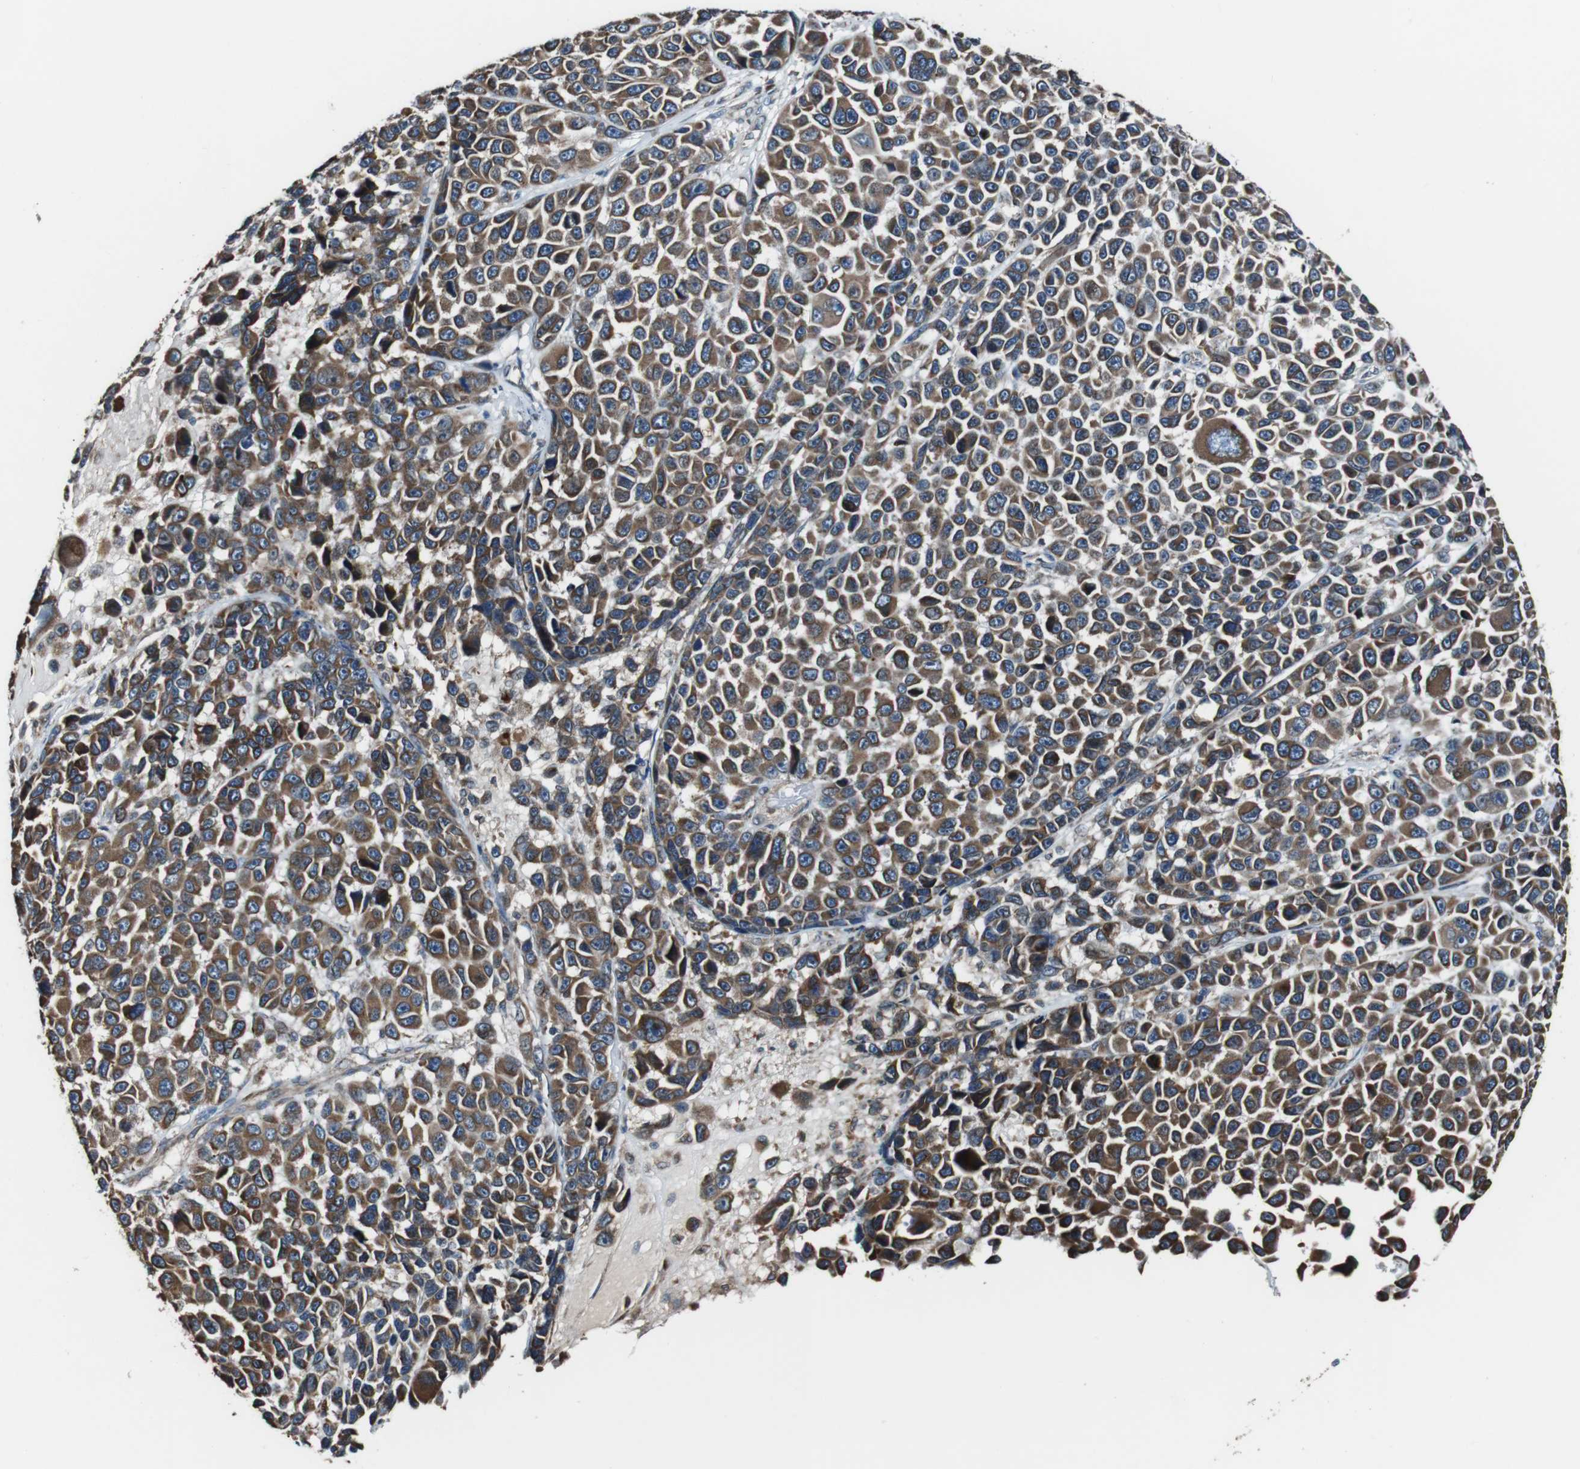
{"staining": {"intensity": "moderate", "quantity": ">75%", "location": "cytoplasmic/membranous"}, "tissue": "melanoma", "cell_type": "Tumor cells", "image_type": "cancer", "snomed": [{"axis": "morphology", "description": "Malignant melanoma, NOS"}, {"axis": "topography", "description": "Skin"}], "caption": "This micrograph reveals immunohistochemistry (IHC) staining of human melanoma, with medium moderate cytoplasmic/membranous staining in about >75% of tumor cells.", "gene": "CISD2", "patient": {"sex": "male", "age": 53}}